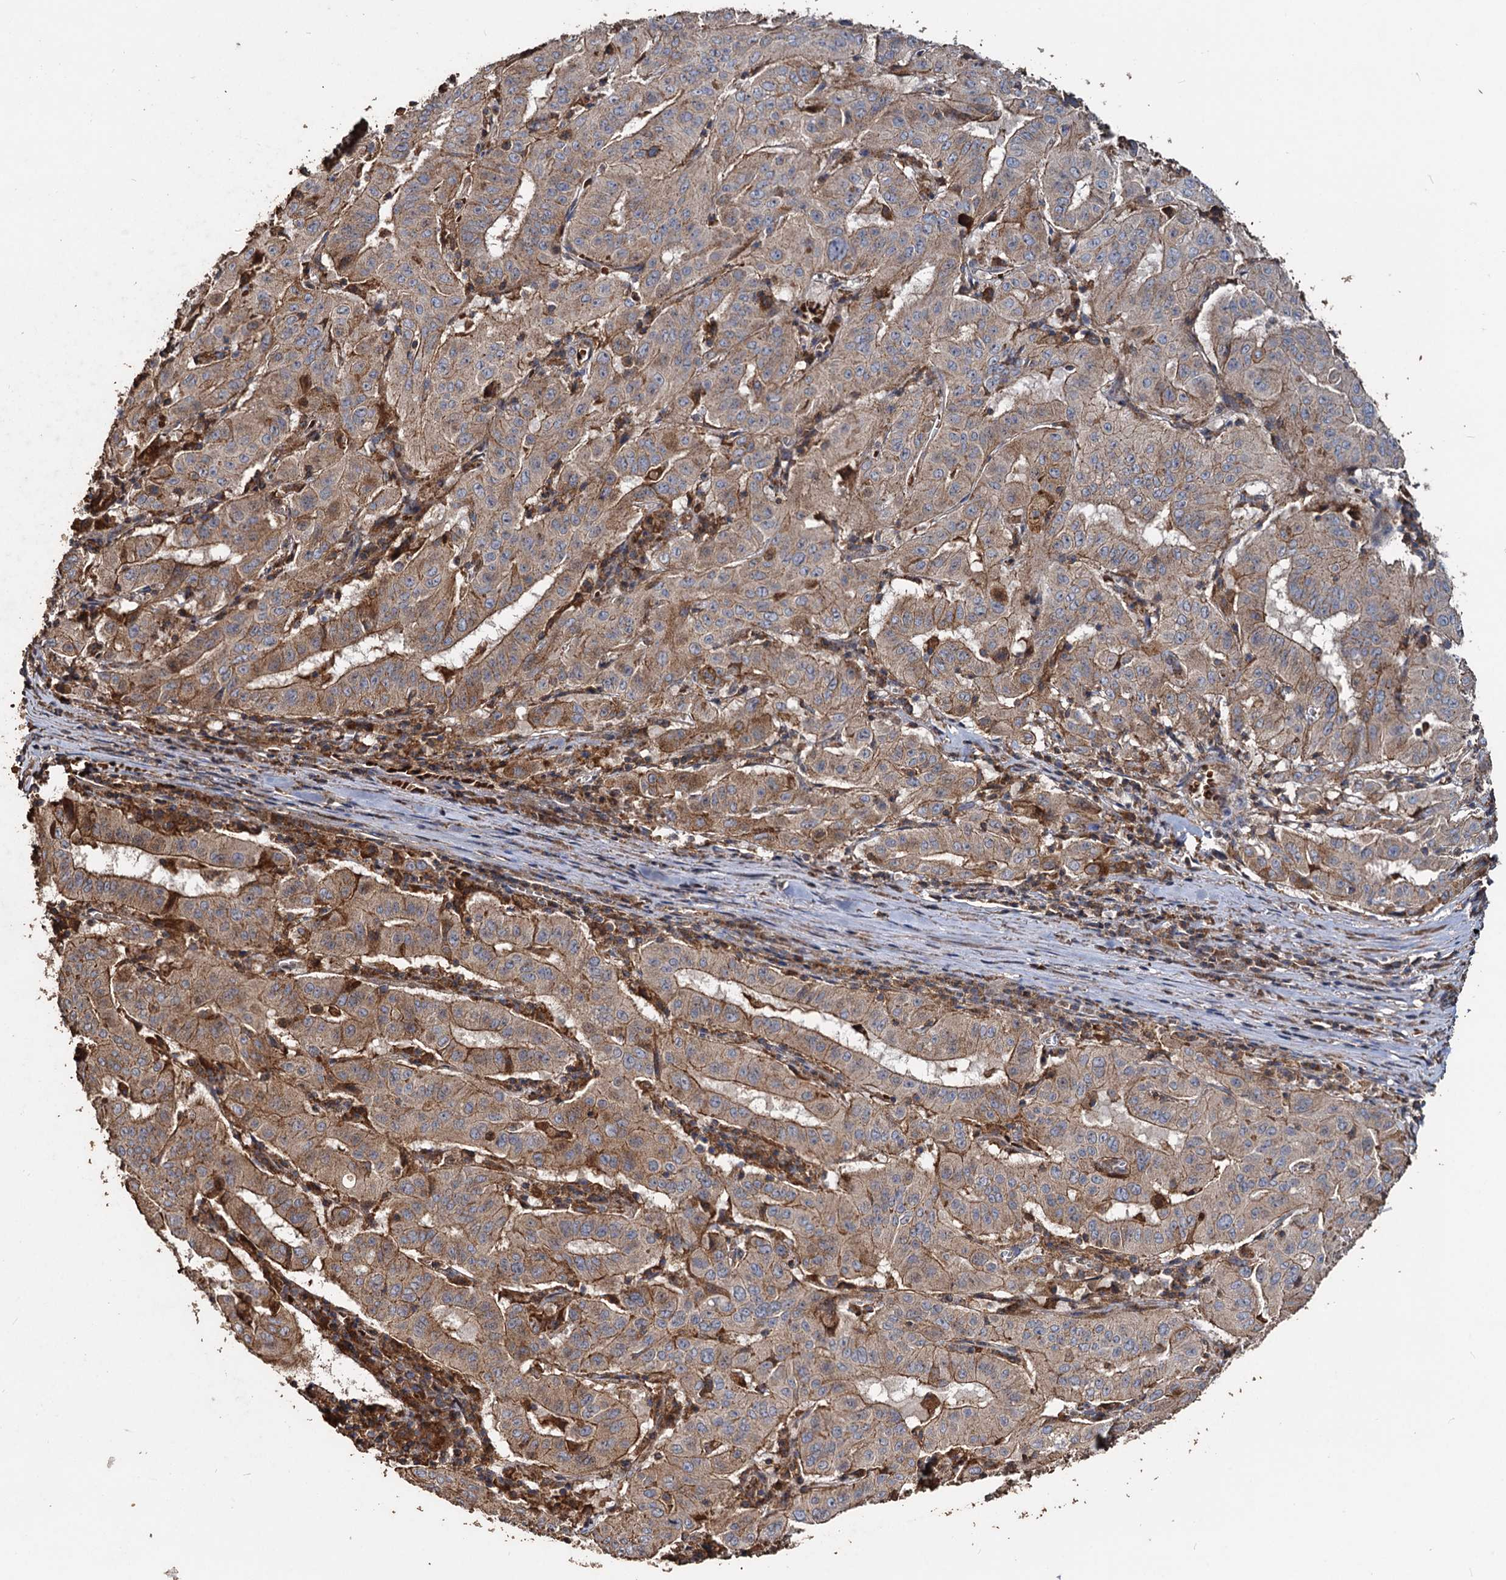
{"staining": {"intensity": "moderate", "quantity": "25%-75%", "location": "cytoplasmic/membranous"}, "tissue": "pancreatic cancer", "cell_type": "Tumor cells", "image_type": "cancer", "snomed": [{"axis": "morphology", "description": "Adenocarcinoma, NOS"}, {"axis": "topography", "description": "Pancreas"}], "caption": "The photomicrograph exhibits a brown stain indicating the presence of a protein in the cytoplasmic/membranous of tumor cells in pancreatic cancer (adenocarcinoma). The protein is stained brown, and the nuclei are stained in blue (DAB (3,3'-diaminobenzidine) IHC with brightfield microscopy, high magnification).", "gene": "NOTCH2NLA", "patient": {"sex": "male", "age": 63}}